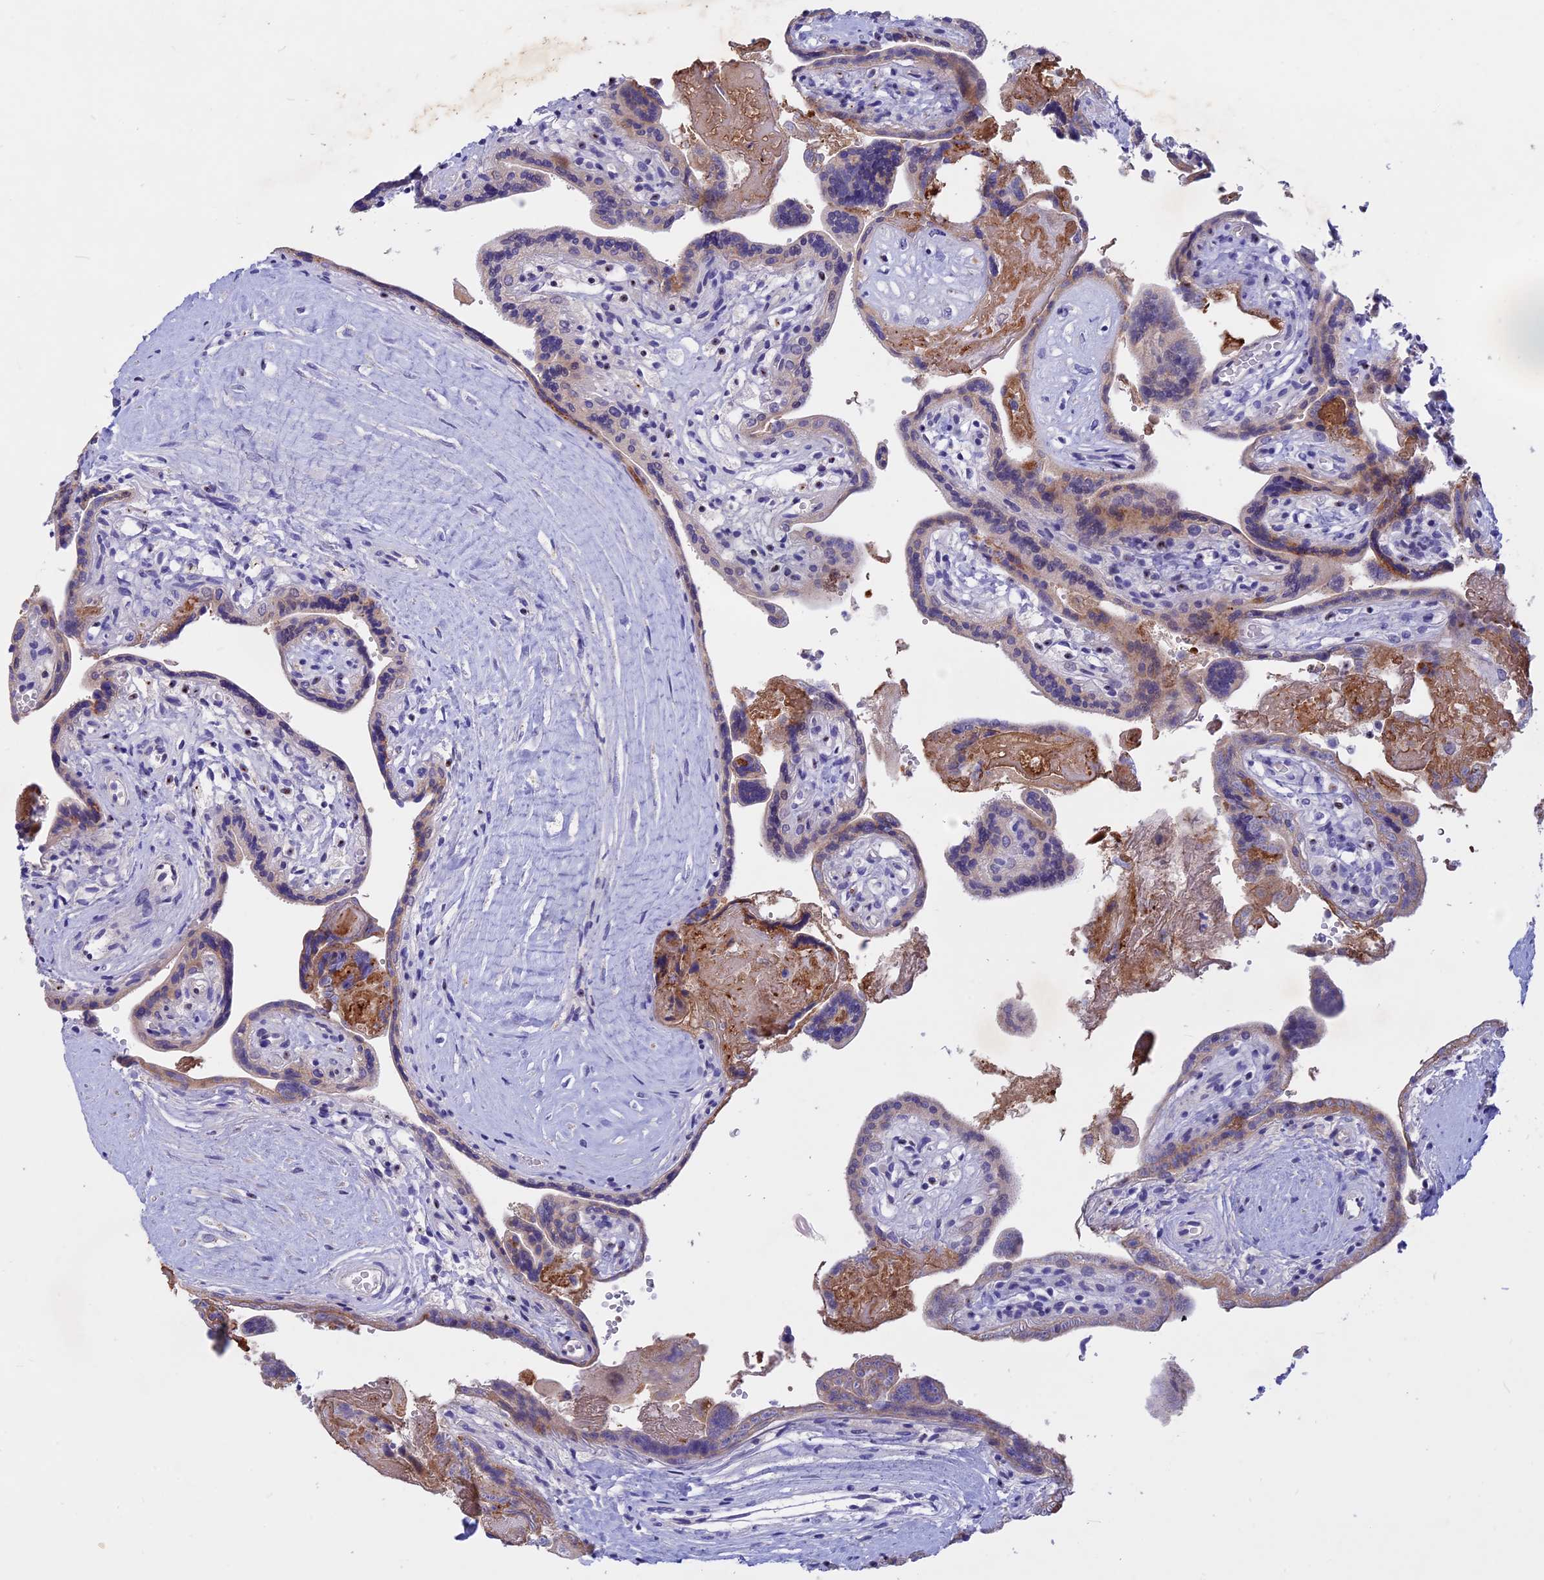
{"staining": {"intensity": "weak", "quantity": "25%-75%", "location": "cytoplasmic/membranous"}, "tissue": "placenta", "cell_type": "Trophoblastic cells", "image_type": "normal", "snomed": [{"axis": "morphology", "description": "Normal tissue, NOS"}, {"axis": "topography", "description": "Placenta"}], "caption": "This micrograph reveals immunohistochemistry (IHC) staining of normal placenta, with low weak cytoplasmic/membranous positivity in approximately 25%-75% of trophoblastic cells.", "gene": "GK5", "patient": {"sex": "female", "age": 37}}